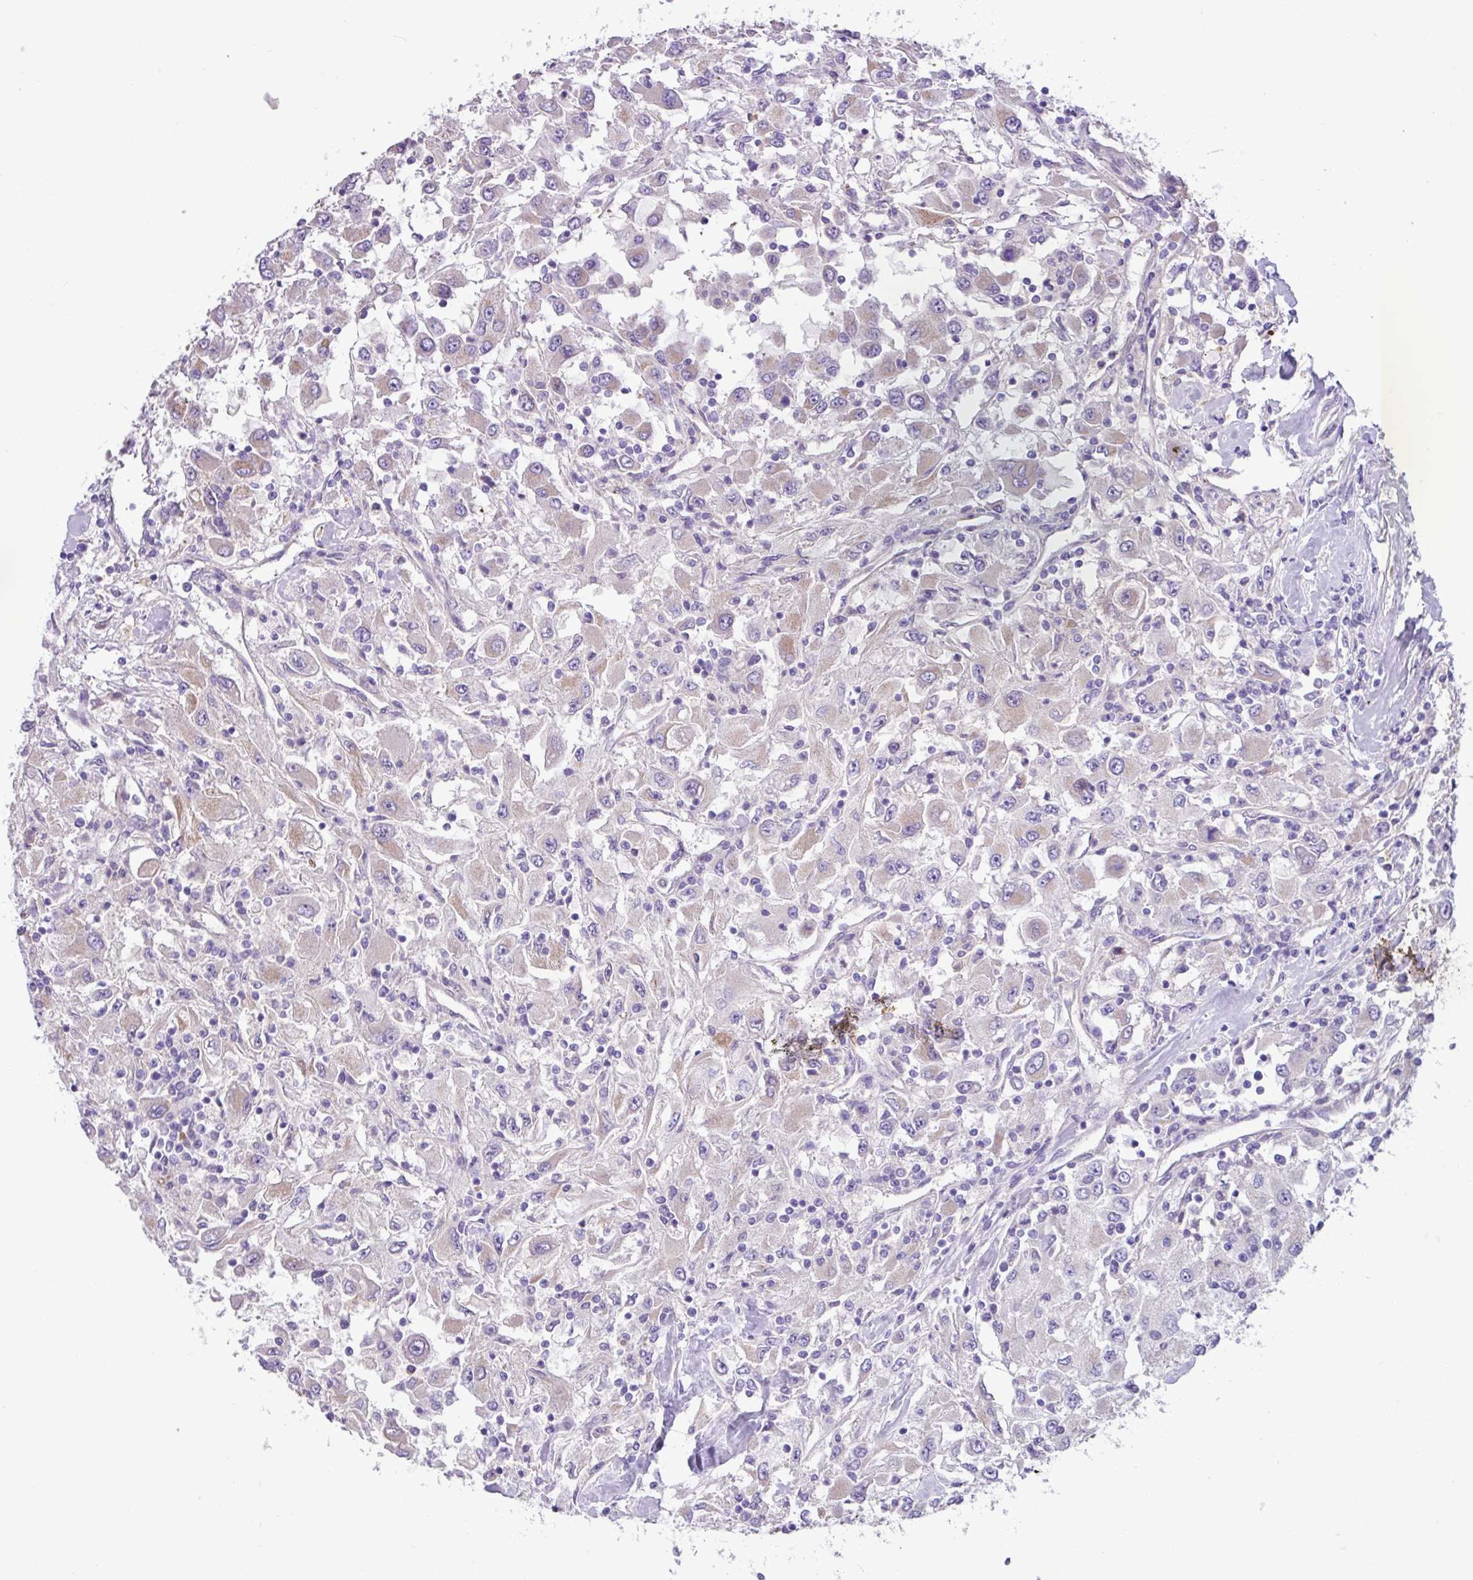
{"staining": {"intensity": "negative", "quantity": "none", "location": "none"}, "tissue": "renal cancer", "cell_type": "Tumor cells", "image_type": "cancer", "snomed": [{"axis": "morphology", "description": "Adenocarcinoma, NOS"}, {"axis": "topography", "description": "Kidney"}], "caption": "Immunohistochemical staining of human renal adenocarcinoma demonstrates no significant positivity in tumor cells.", "gene": "MRM2", "patient": {"sex": "female", "age": 67}}